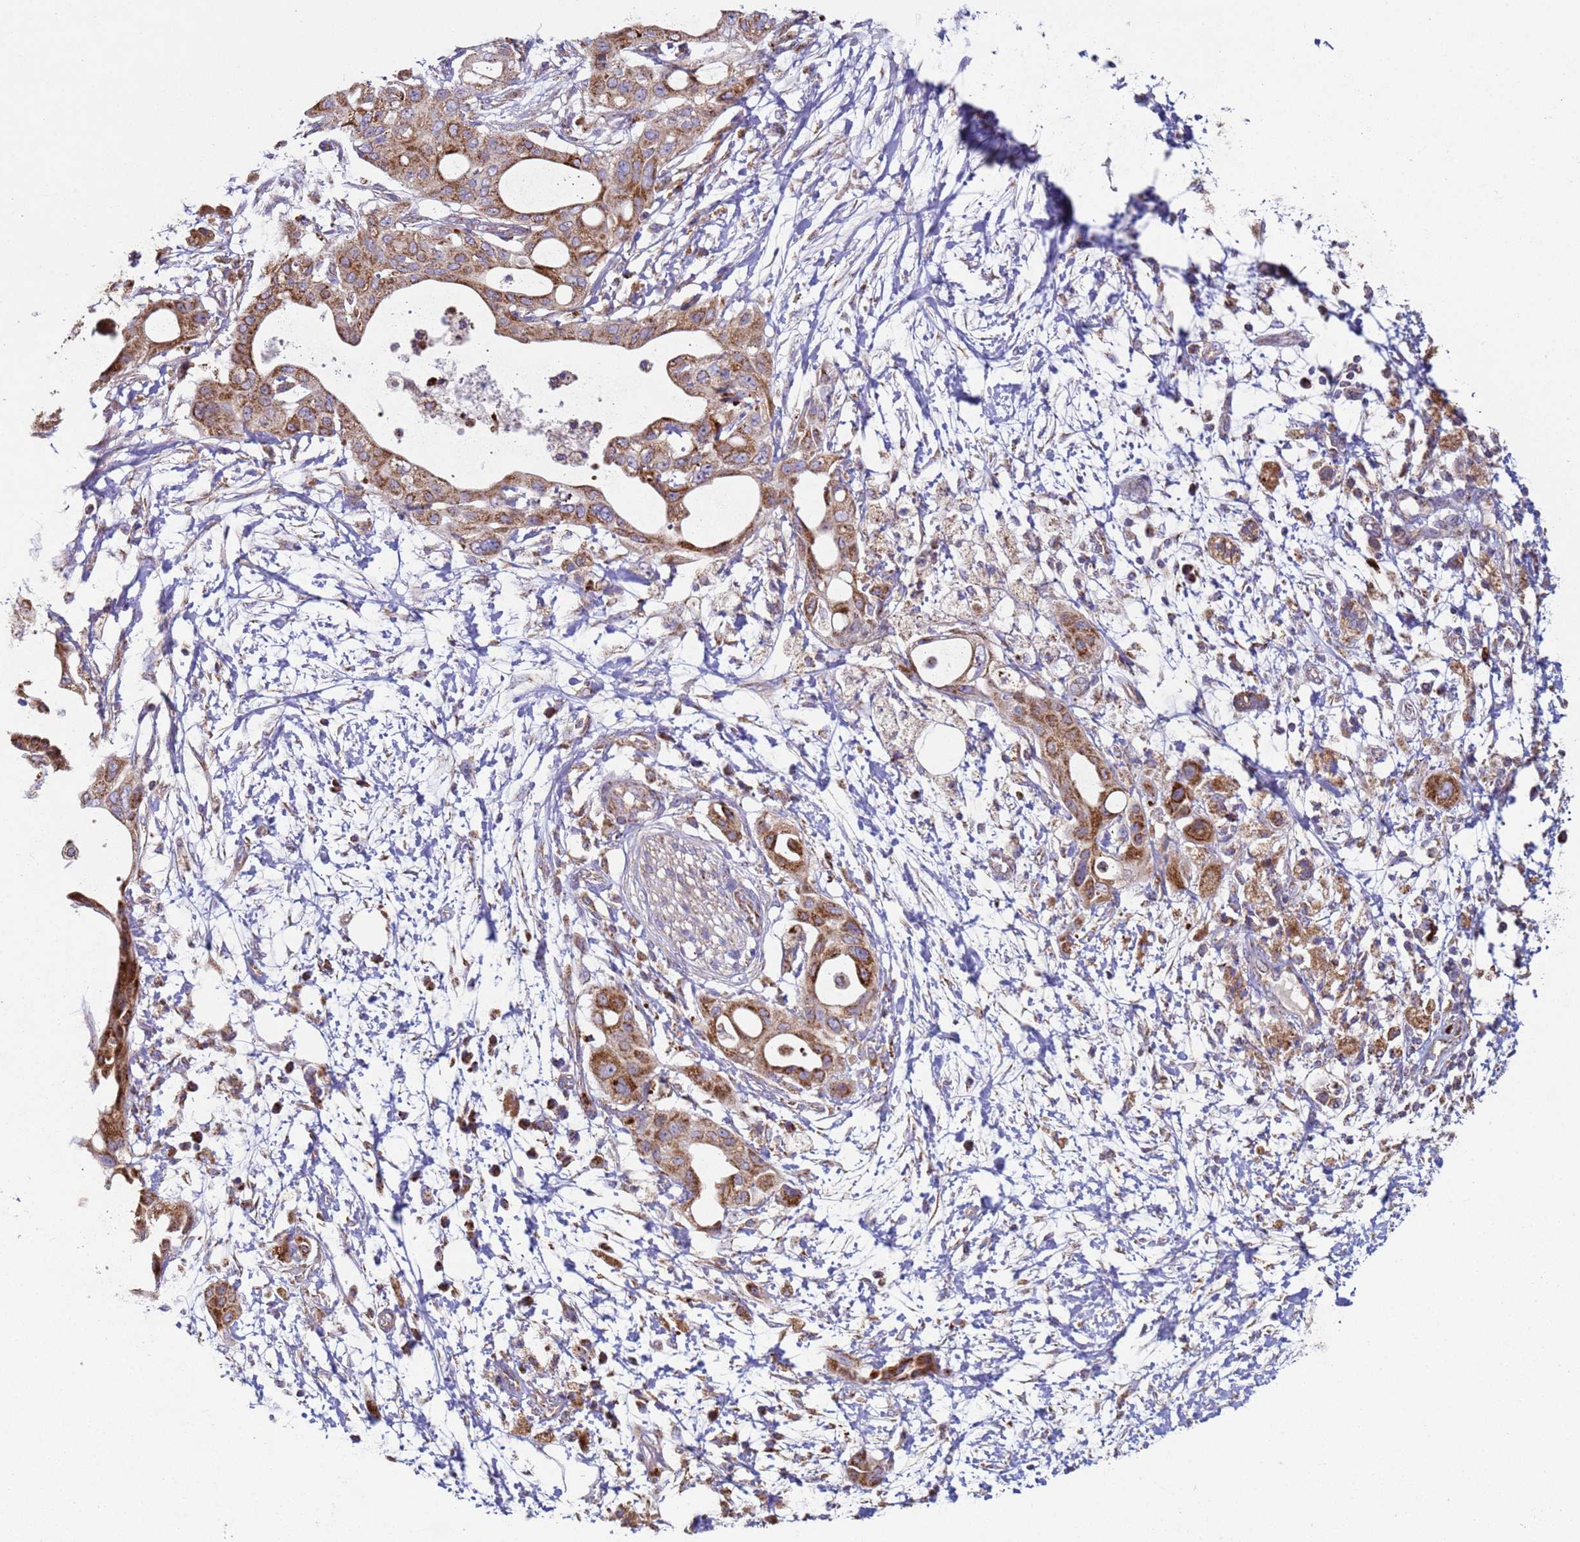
{"staining": {"intensity": "moderate", "quantity": ">75%", "location": "cytoplasmic/membranous"}, "tissue": "pancreatic cancer", "cell_type": "Tumor cells", "image_type": "cancer", "snomed": [{"axis": "morphology", "description": "Adenocarcinoma, NOS"}, {"axis": "topography", "description": "Pancreas"}], "caption": "Immunohistochemical staining of human pancreatic cancer shows moderate cytoplasmic/membranous protein staining in approximately >75% of tumor cells.", "gene": "FBXO33", "patient": {"sex": "male", "age": 68}}